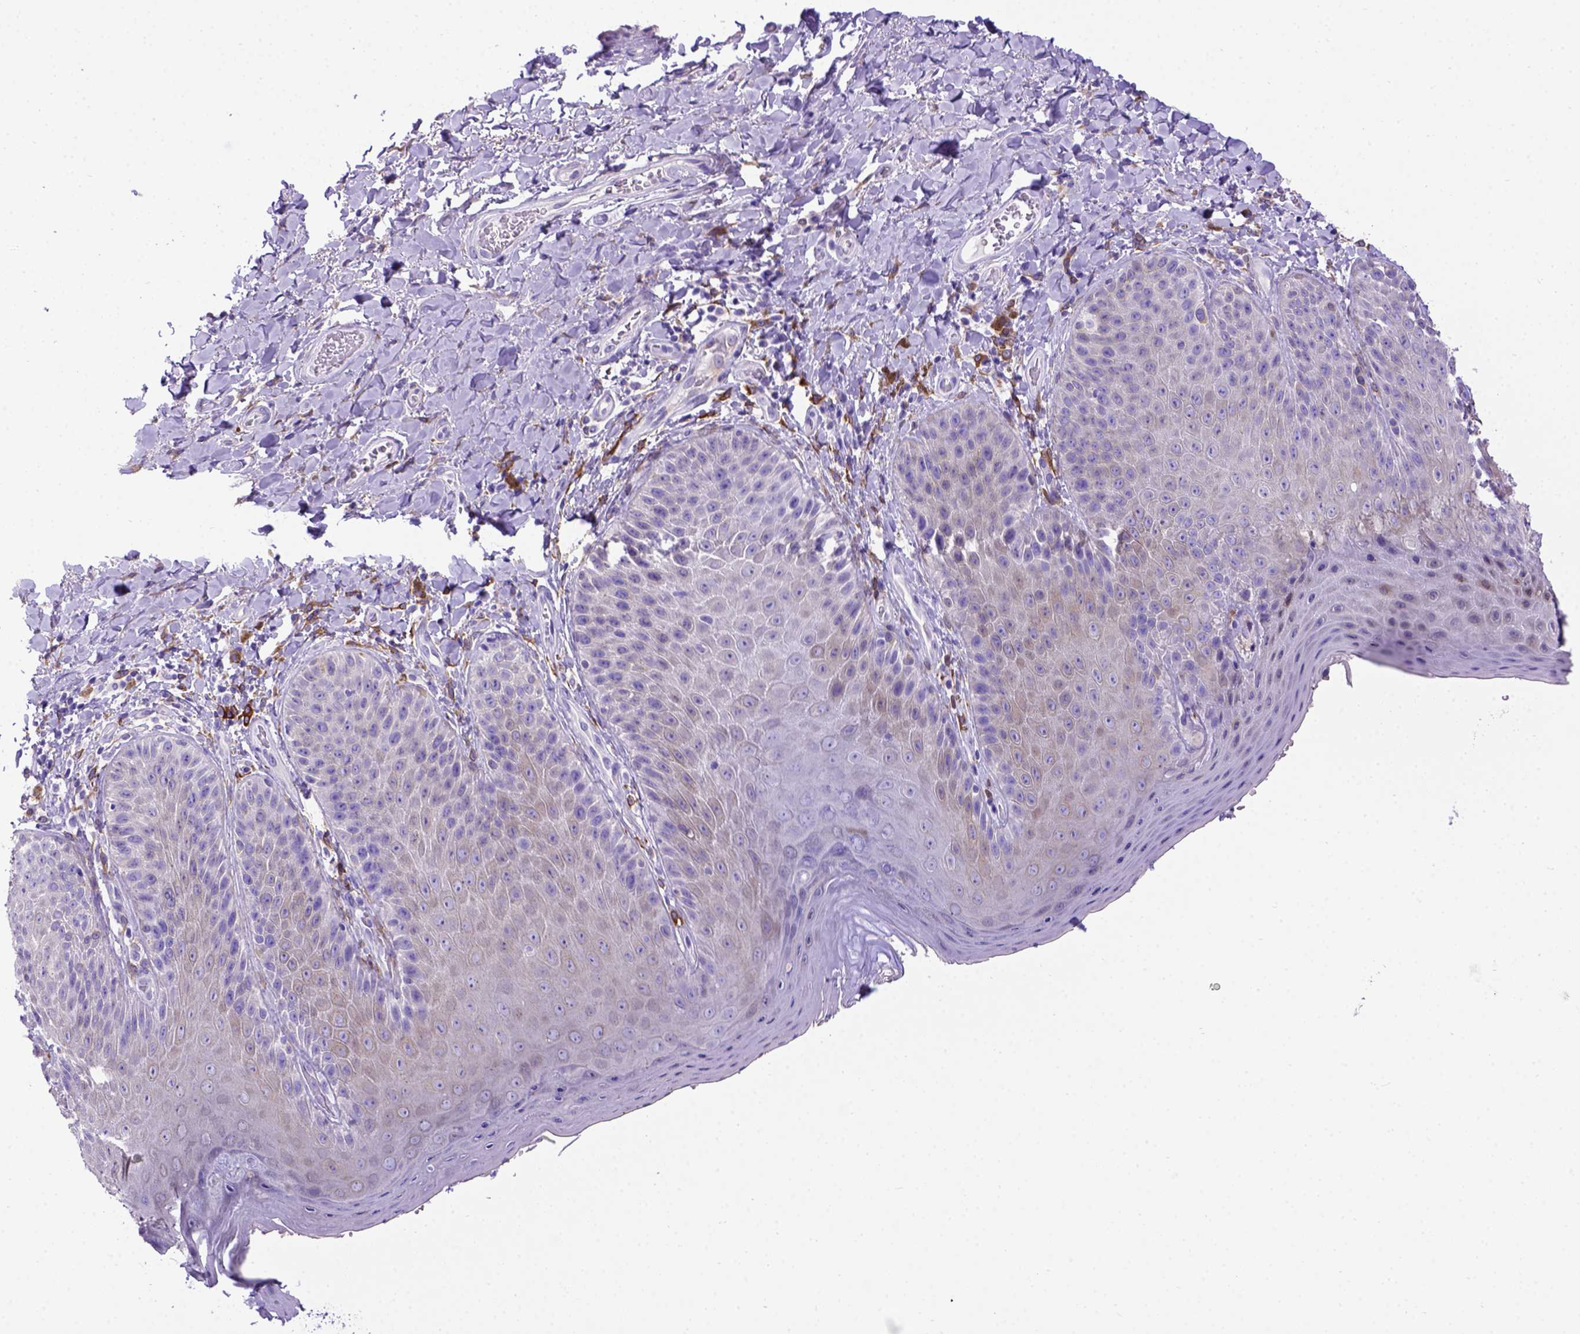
{"staining": {"intensity": "negative", "quantity": "none", "location": "none"}, "tissue": "skin", "cell_type": "Epidermal cells", "image_type": "normal", "snomed": [{"axis": "morphology", "description": "Normal tissue, NOS"}, {"axis": "topography", "description": "Anal"}], "caption": "Epidermal cells show no significant expression in benign skin. The staining is performed using DAB (3,3'-diaminobenzidine) brown chromogen with nuclei counter-stained in using hematoxylin.", "gene": "PTGES", "patient": {"sex": "male", "age": 53}}